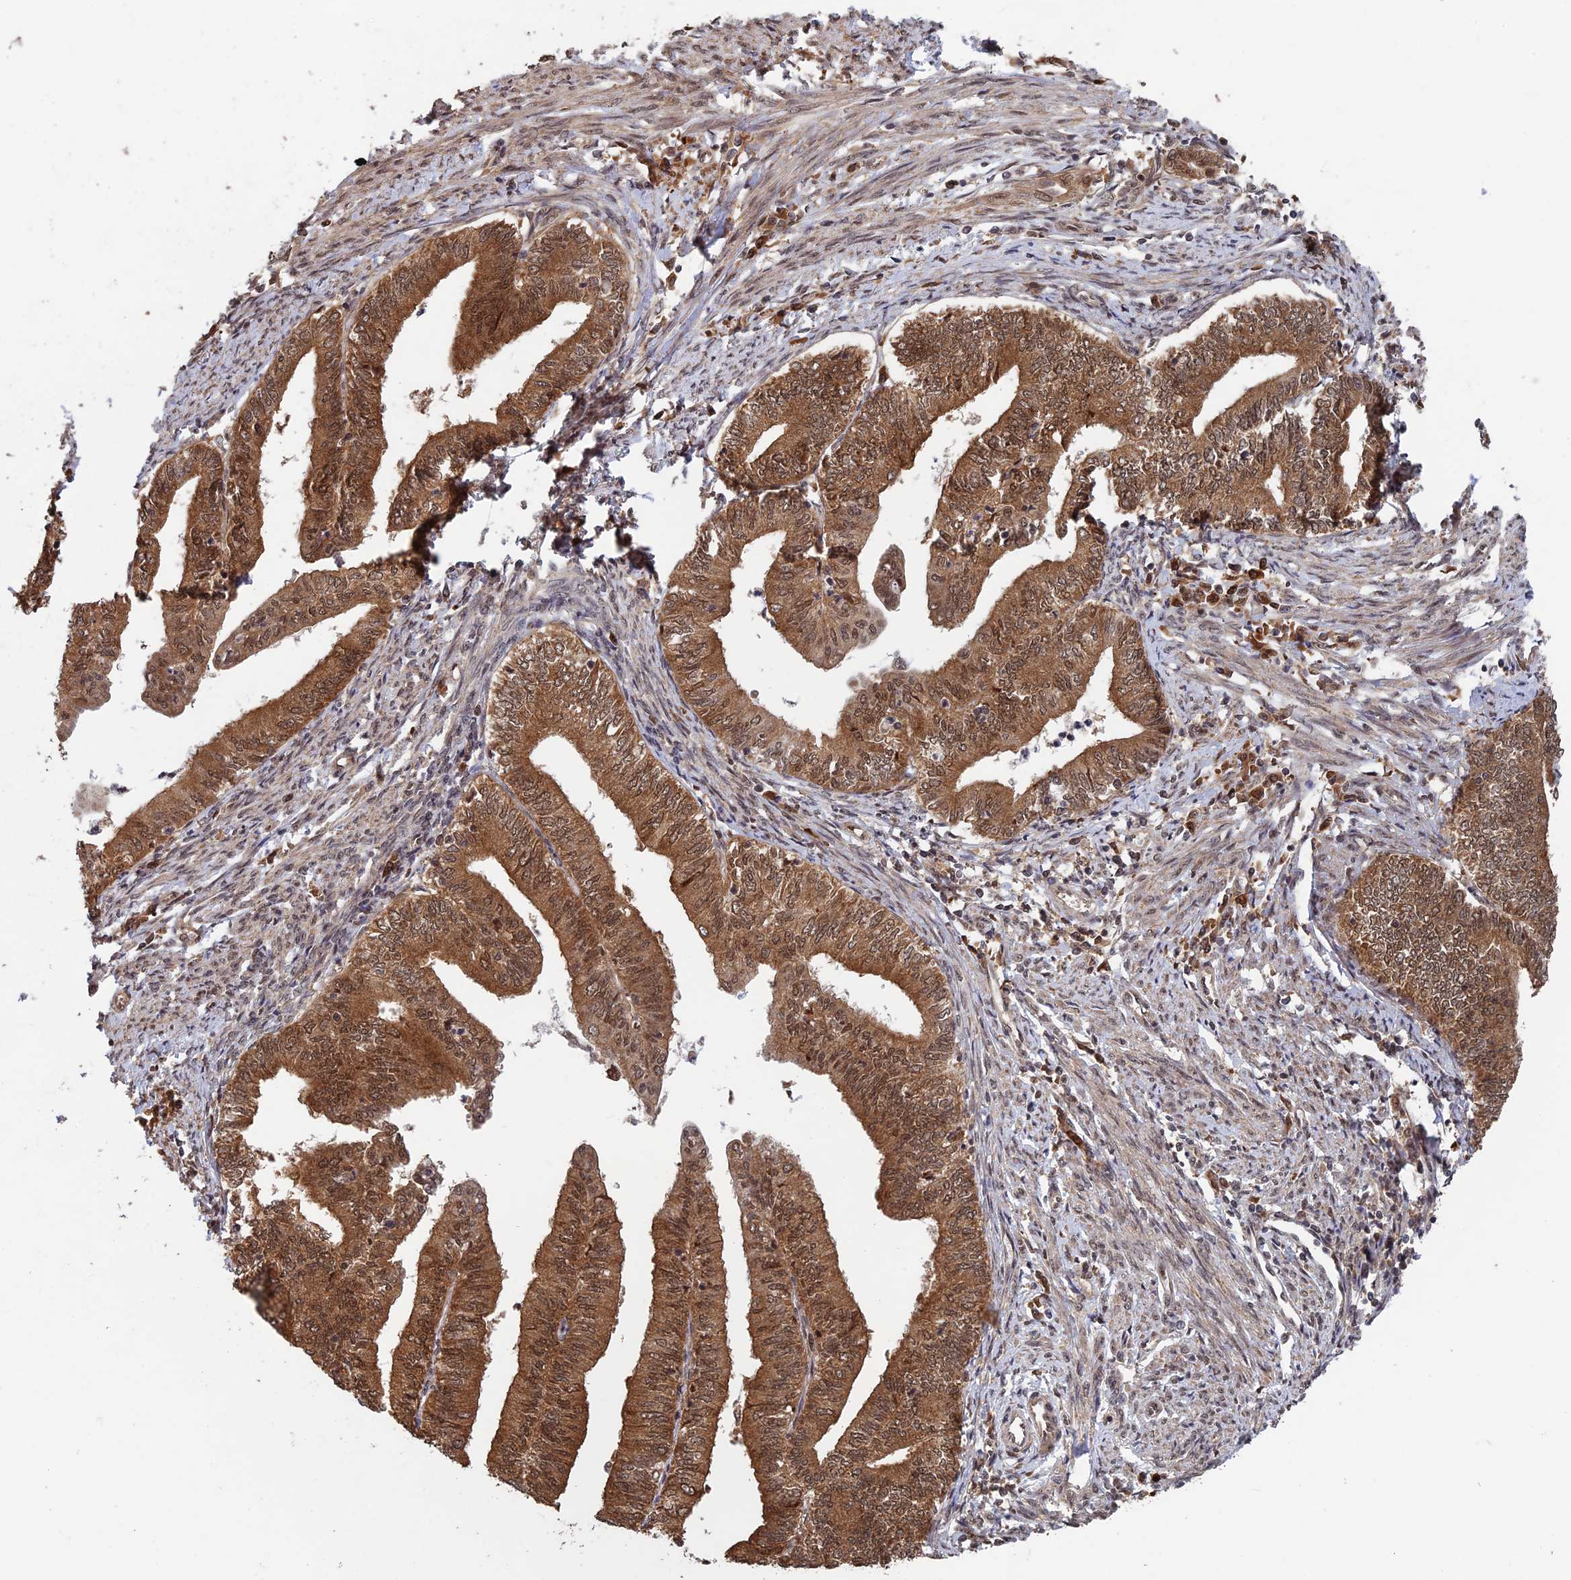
{"staining": {"intensity": "moderate", "quantity": ">75%", "location": "cytoplasmic/membranous,nuclear"}, "tissue": "endometrial cancer", "cell_type": "Tumor cells", "image_type": "cancer", "snomed": [{"axis": "morphology", "description": "Adenocarcinoma, NOS"}, {"axis": "topography", "description": "Endometrium"}], "caption": "Endometrial adenocarcinoma stained with immunohistochemistry demonstrates moderate cytoplasmic/membranous and nuclear positivity in about >75% of tumor cells.", "gene": "FAM53C", "patient": {"sex": "female", "age": 66}}